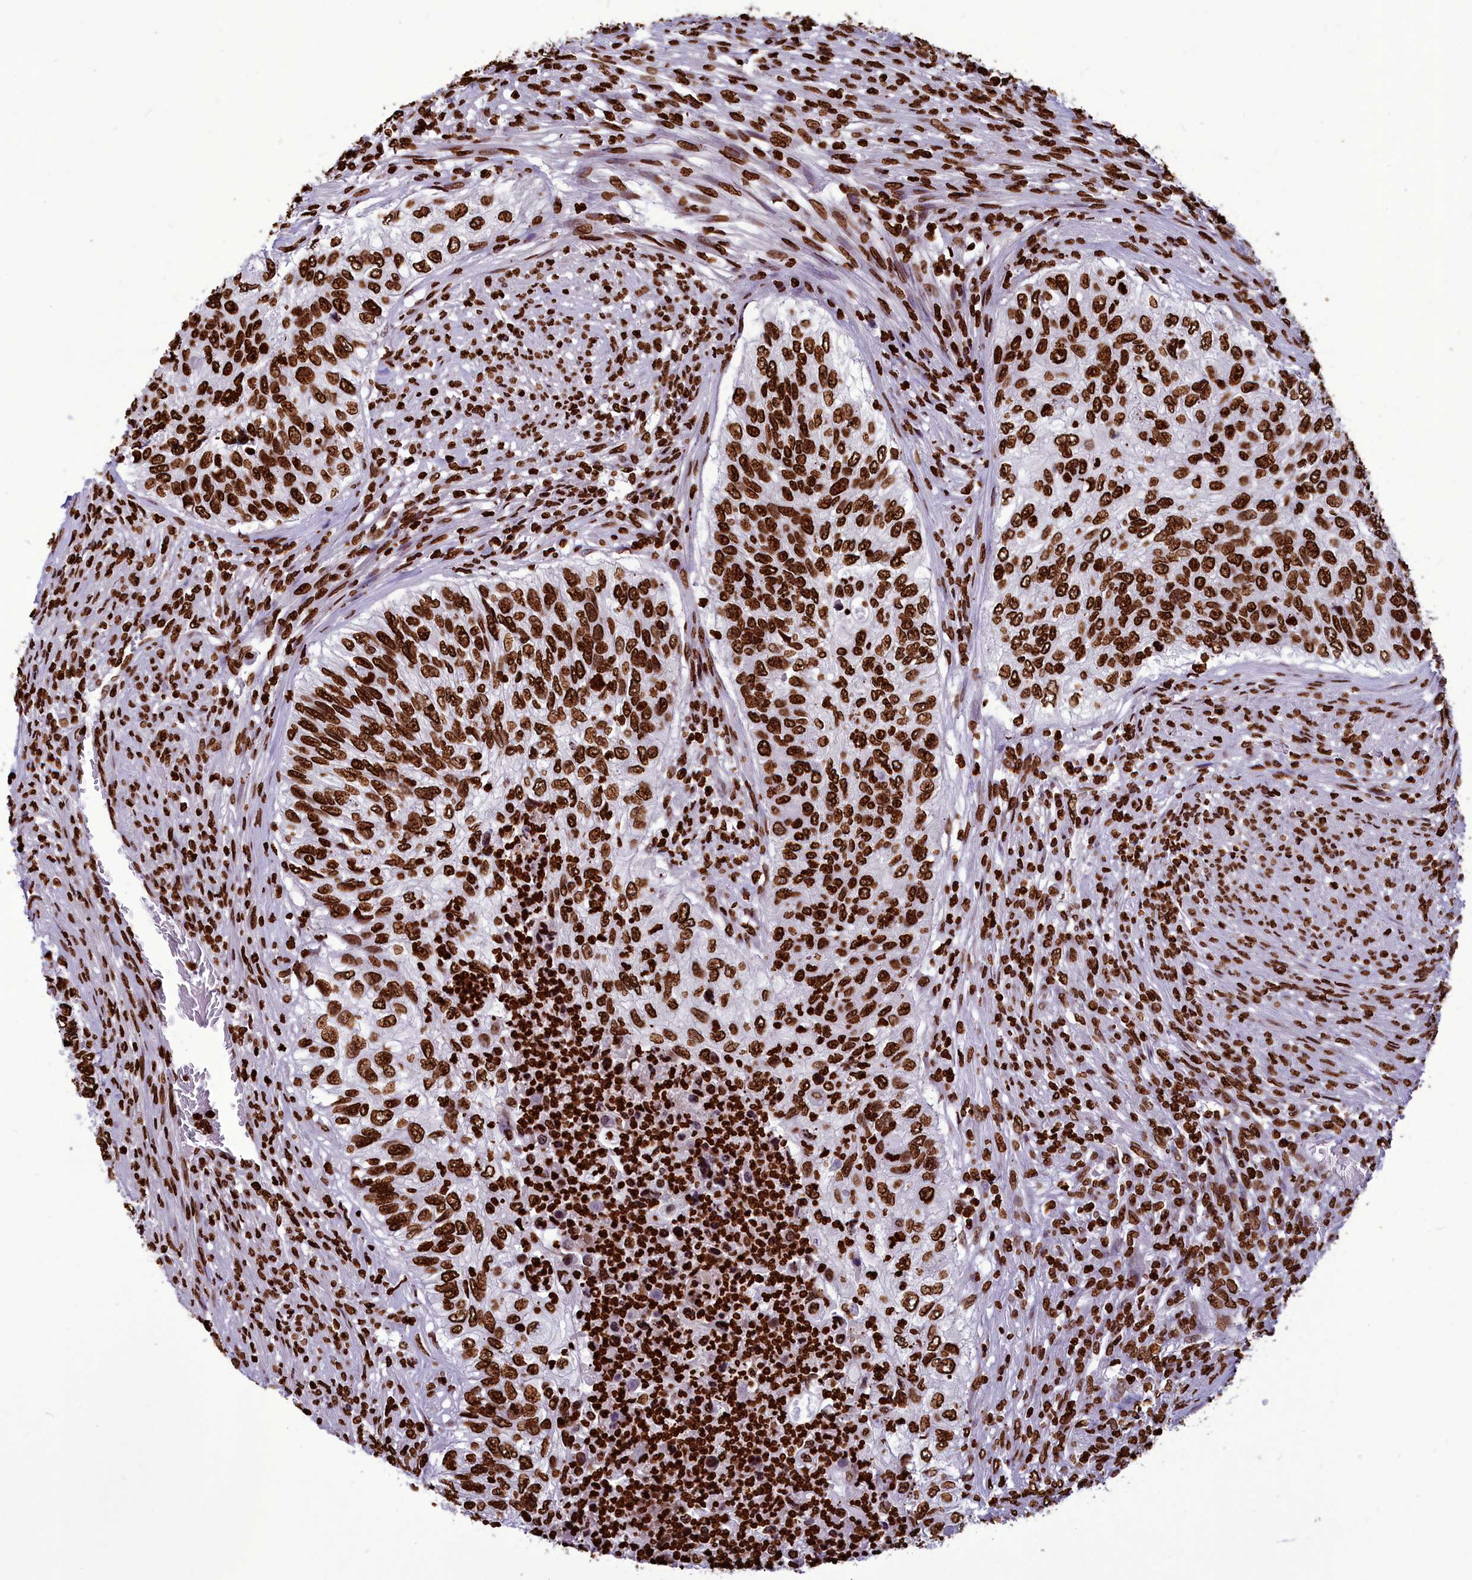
{"staining": {"intensity": "strong", "quantity": ">75%", "location": "nuclear"}, "tissue": "urothelial cancer", "cell_type": "Tumor cells", "image_type": "cancer", "snomed": [{"axis": "morphology", "description": "Urothelial carcinoma, High grade"}, {"axis": "topography", "description": "Urinary bladder"}], "caption": "IHC (DAB) staining of human urothelial cancer shows strong nuclear protein positivity in approximately >75% of tumor cells.", "gene": "AKAP17A", "patient": {"sex": "female", "age": 60}}